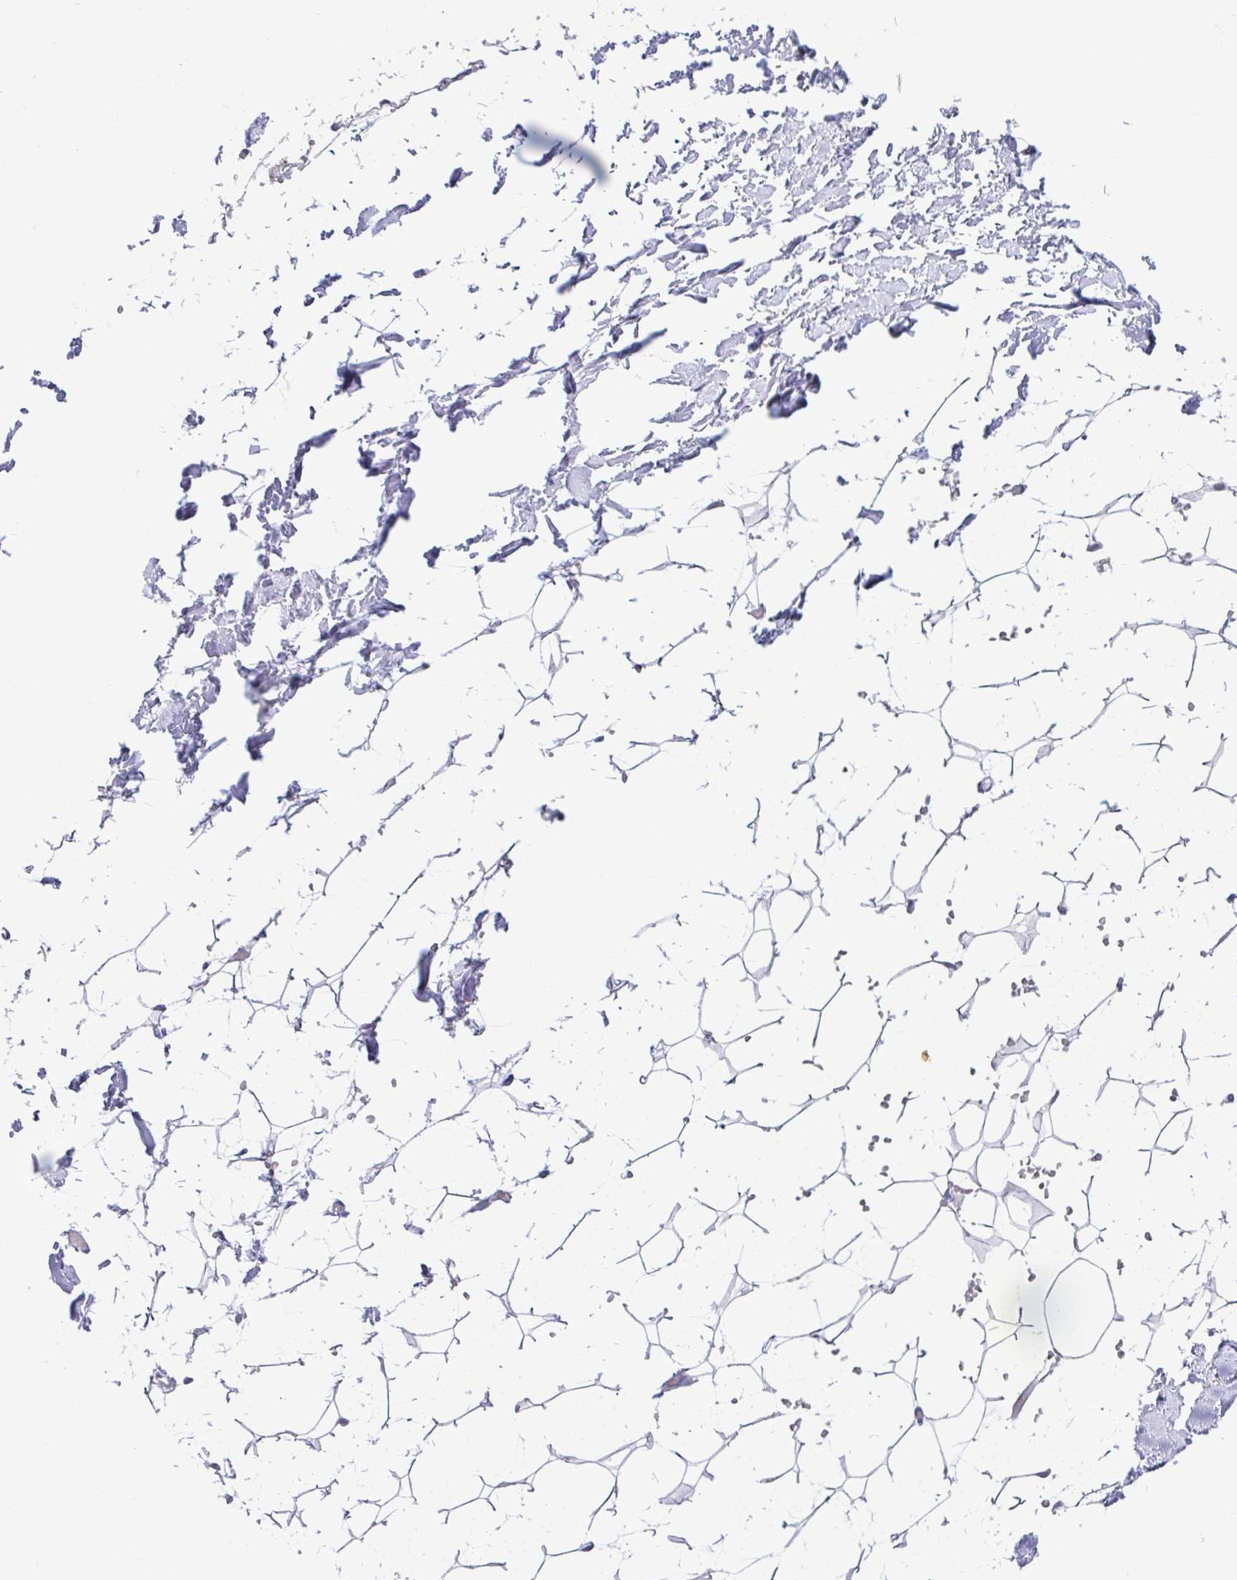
{"staining": {"intensity": "negative", "quantity": "none", "location": "none"}, "tissue": "adipose tissue", "cell_type": "Adipocytes", "image_type": "normal", "snomed": [{"axis": "morphology", "description": "Normal tissue, NOS"}, {"axis": "topography", "description": "Skin"}, {"axis": "topography", "description": "Peripheral nerve tissue"}], "caption": "Immunohistochemistry micrograph of unremarkable adipose tissue: adipose tissue stained with DAB (3,3'-diaminobenzidine) demonstrates no significant protein expression in adipocytes.", "gene": "DCAF17", "patient": {"sex": "female", "age": 56}}